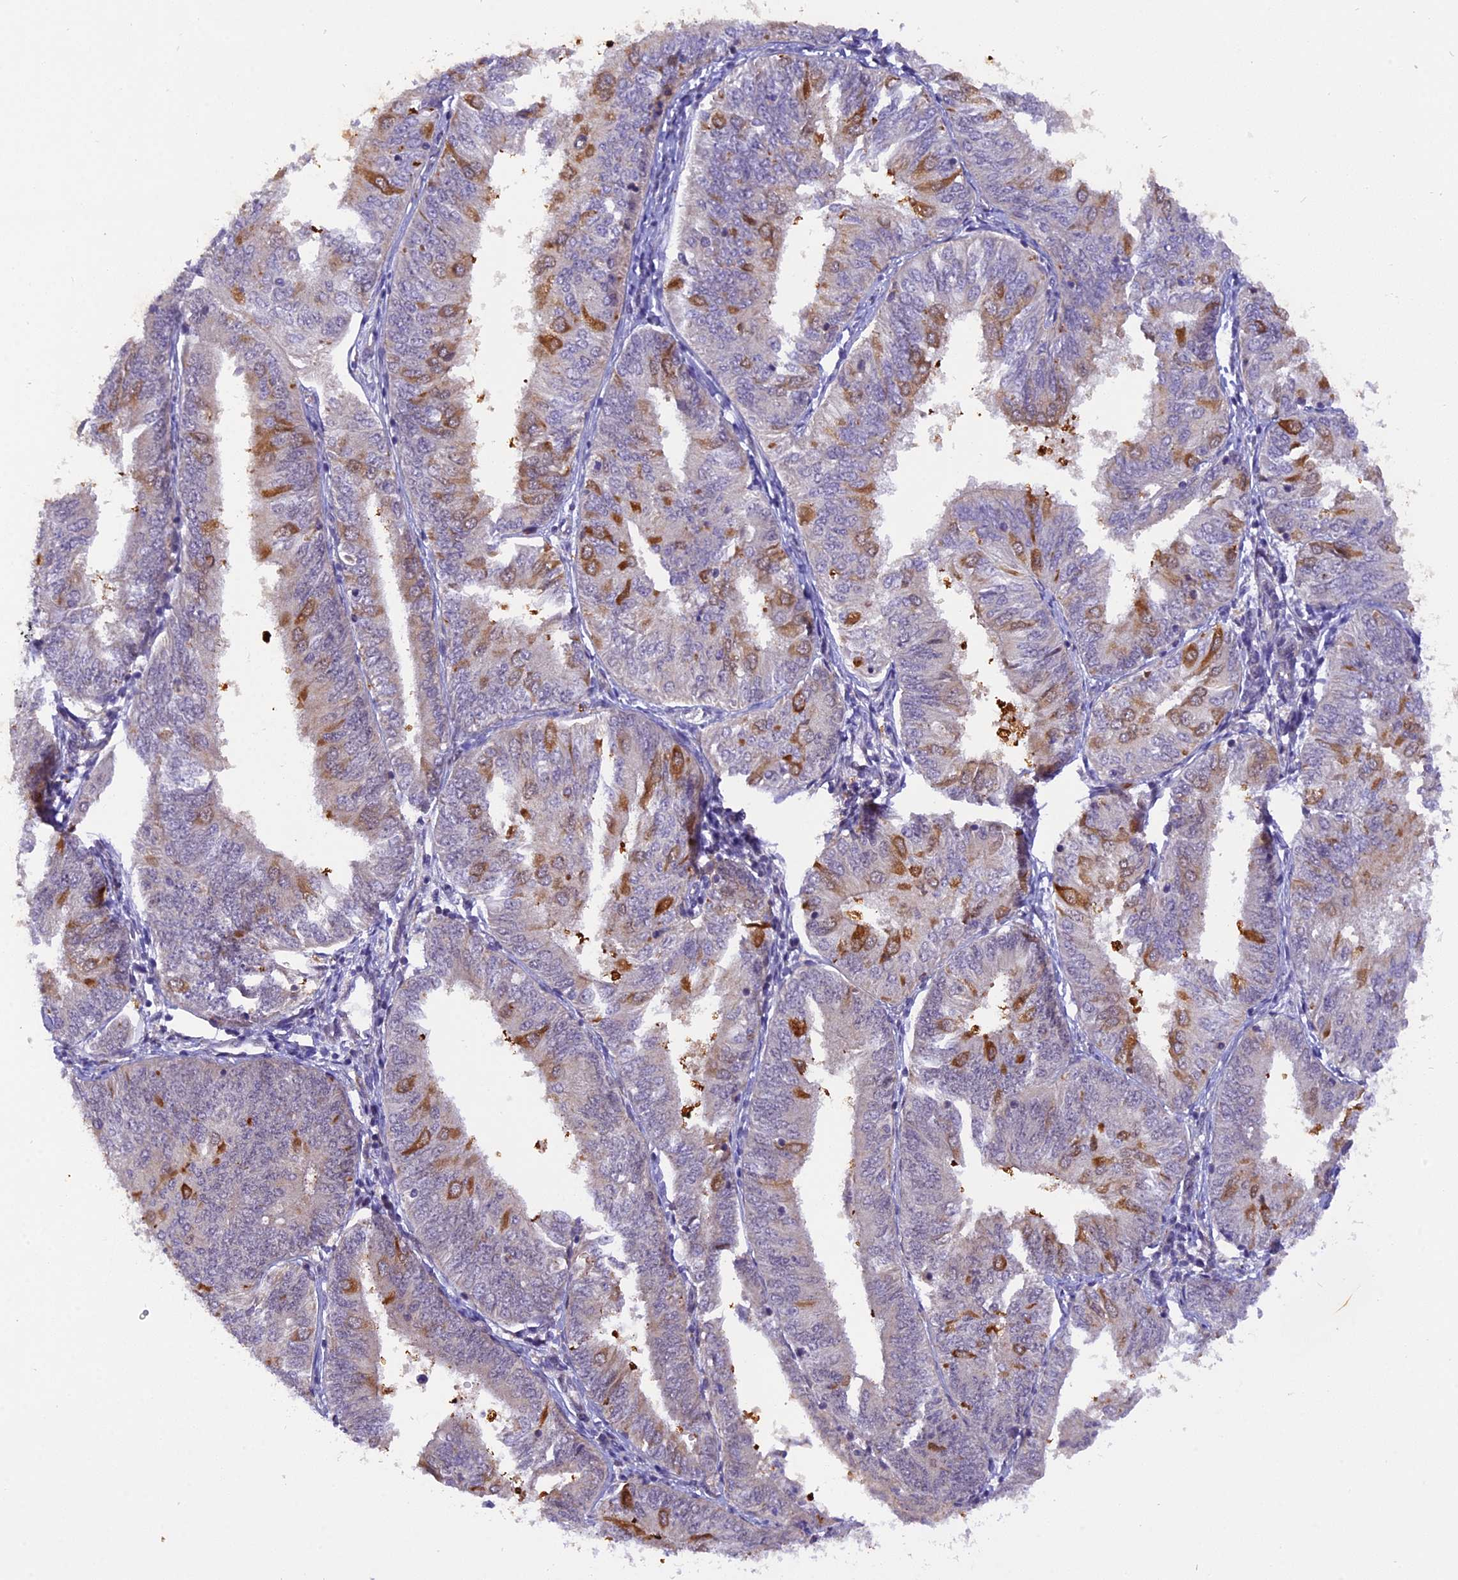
{"staining": {"intensity": "moderate", "quantity": "25%-75%", "location": "cytoplasmic/membranous"}, "tissue": "endometrial cancer", "cell_type": "Tumor cells", "image_type": "cancer", "snomed": [{"axis": "morphology", "description": "Adenocarcinoma, NOS"}, {"axis": "topography", "description": "Endometrium"}], "caption": "Adenocarcinoma (endometrial) stained with a protein marker exhibits moderate staining in tumor cells.", "gene": "SAMD4A", "patient": {"sex": "female", "age": 58}}